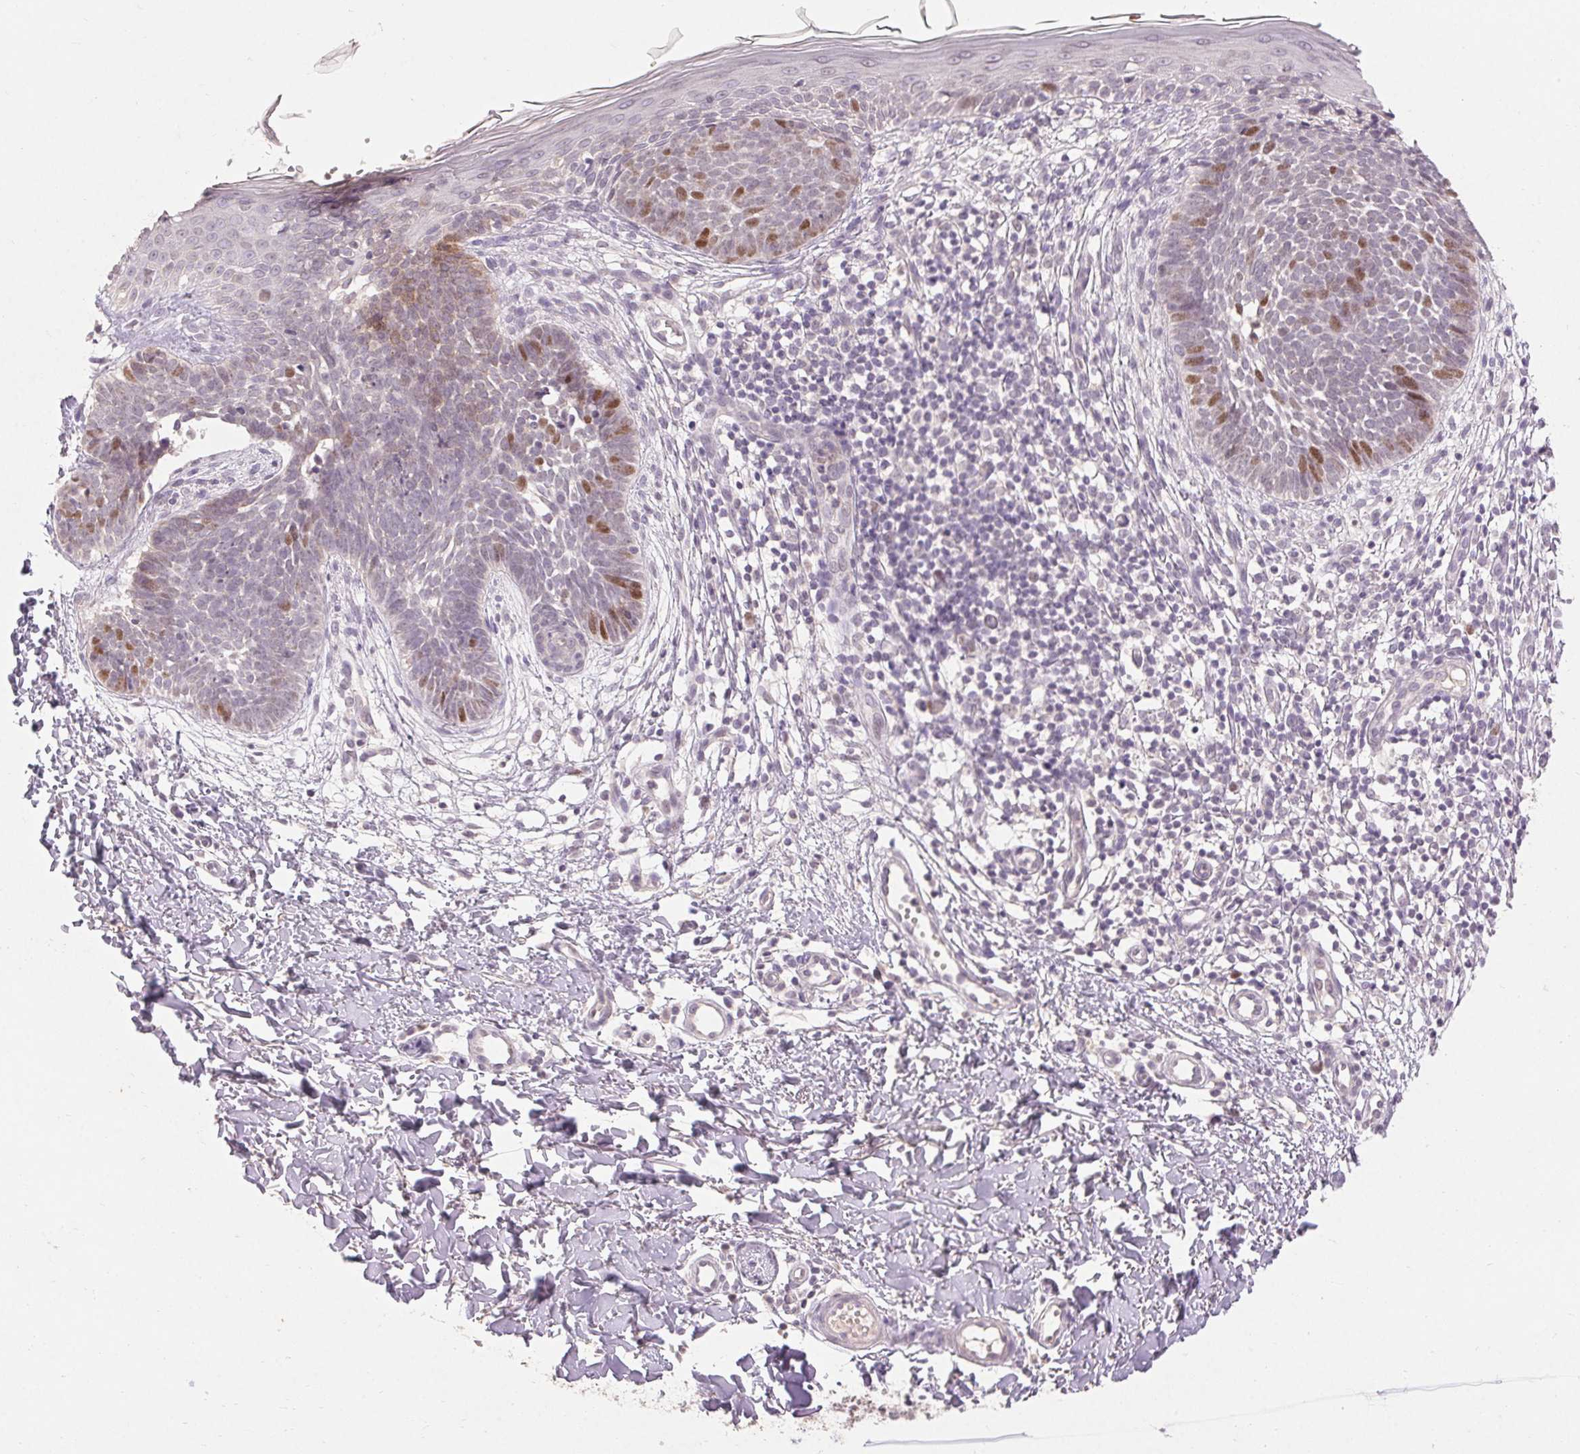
{"staining": {"intensity": "moderate", "quantity": "<25%", "location": "nuclear"}, "tissue": "skin cancer", "cell_type": "Tumor cells", "image_type": "cancer", "snomed": [{"axis": "morphology", "description": "Basal cell carcinoma"}, {"axis": "topography", "description": "Skin"}], "caption": "Immunohistochemistry (IHC) micrograph of basal cell carcinoma (skin) stained for a protein (brown), which exhibits low levels of moderate nuclear staining in about <25% of tumor cells.", "gene": "SKP2", "patient": {"sex": "female", "age": 51}}